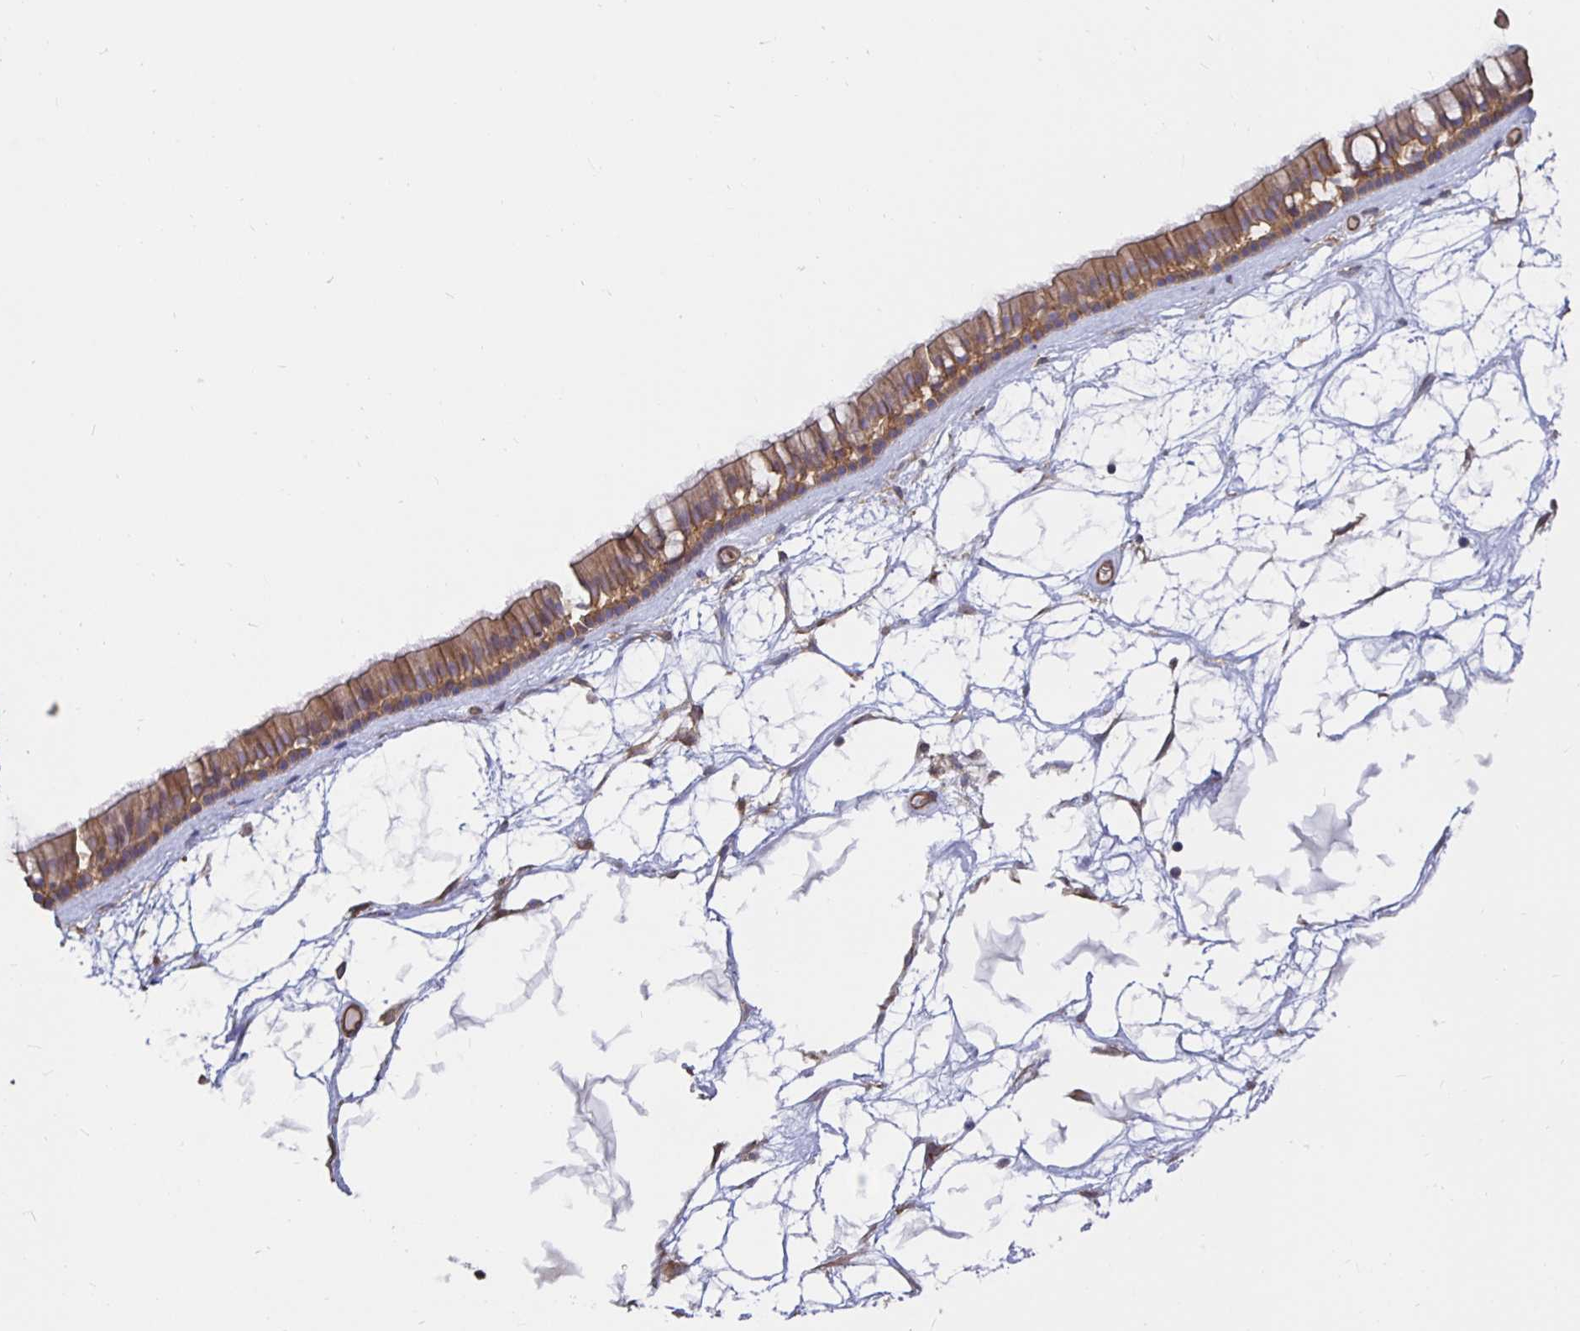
{"staining": {"intensity": "moderate", "quantity": ">75%", "location": "cytoplasmic/membranous"}, "tissue": "nasopharynx", "cell_type": "Respiratory epithelial cells", "image_type": "normal", "snomed": [{"axis": "morphology", "description": "Normal tissue, NOS"}, {"axis": "topography", "description": "Nasopharynx"}], "caption": "IHC photomicrograph of benign nasopharynx: human nasopharynx stained using IHC reveals medium levels of moderate protein expression localized specifically in the cytoplasmic/membranous of respiratory epithelial cells, appearing as a cytoplasmic/membranous brown color.", "gene": "ARHGEF39", "patient": {"sex": "male", "age": 68}}